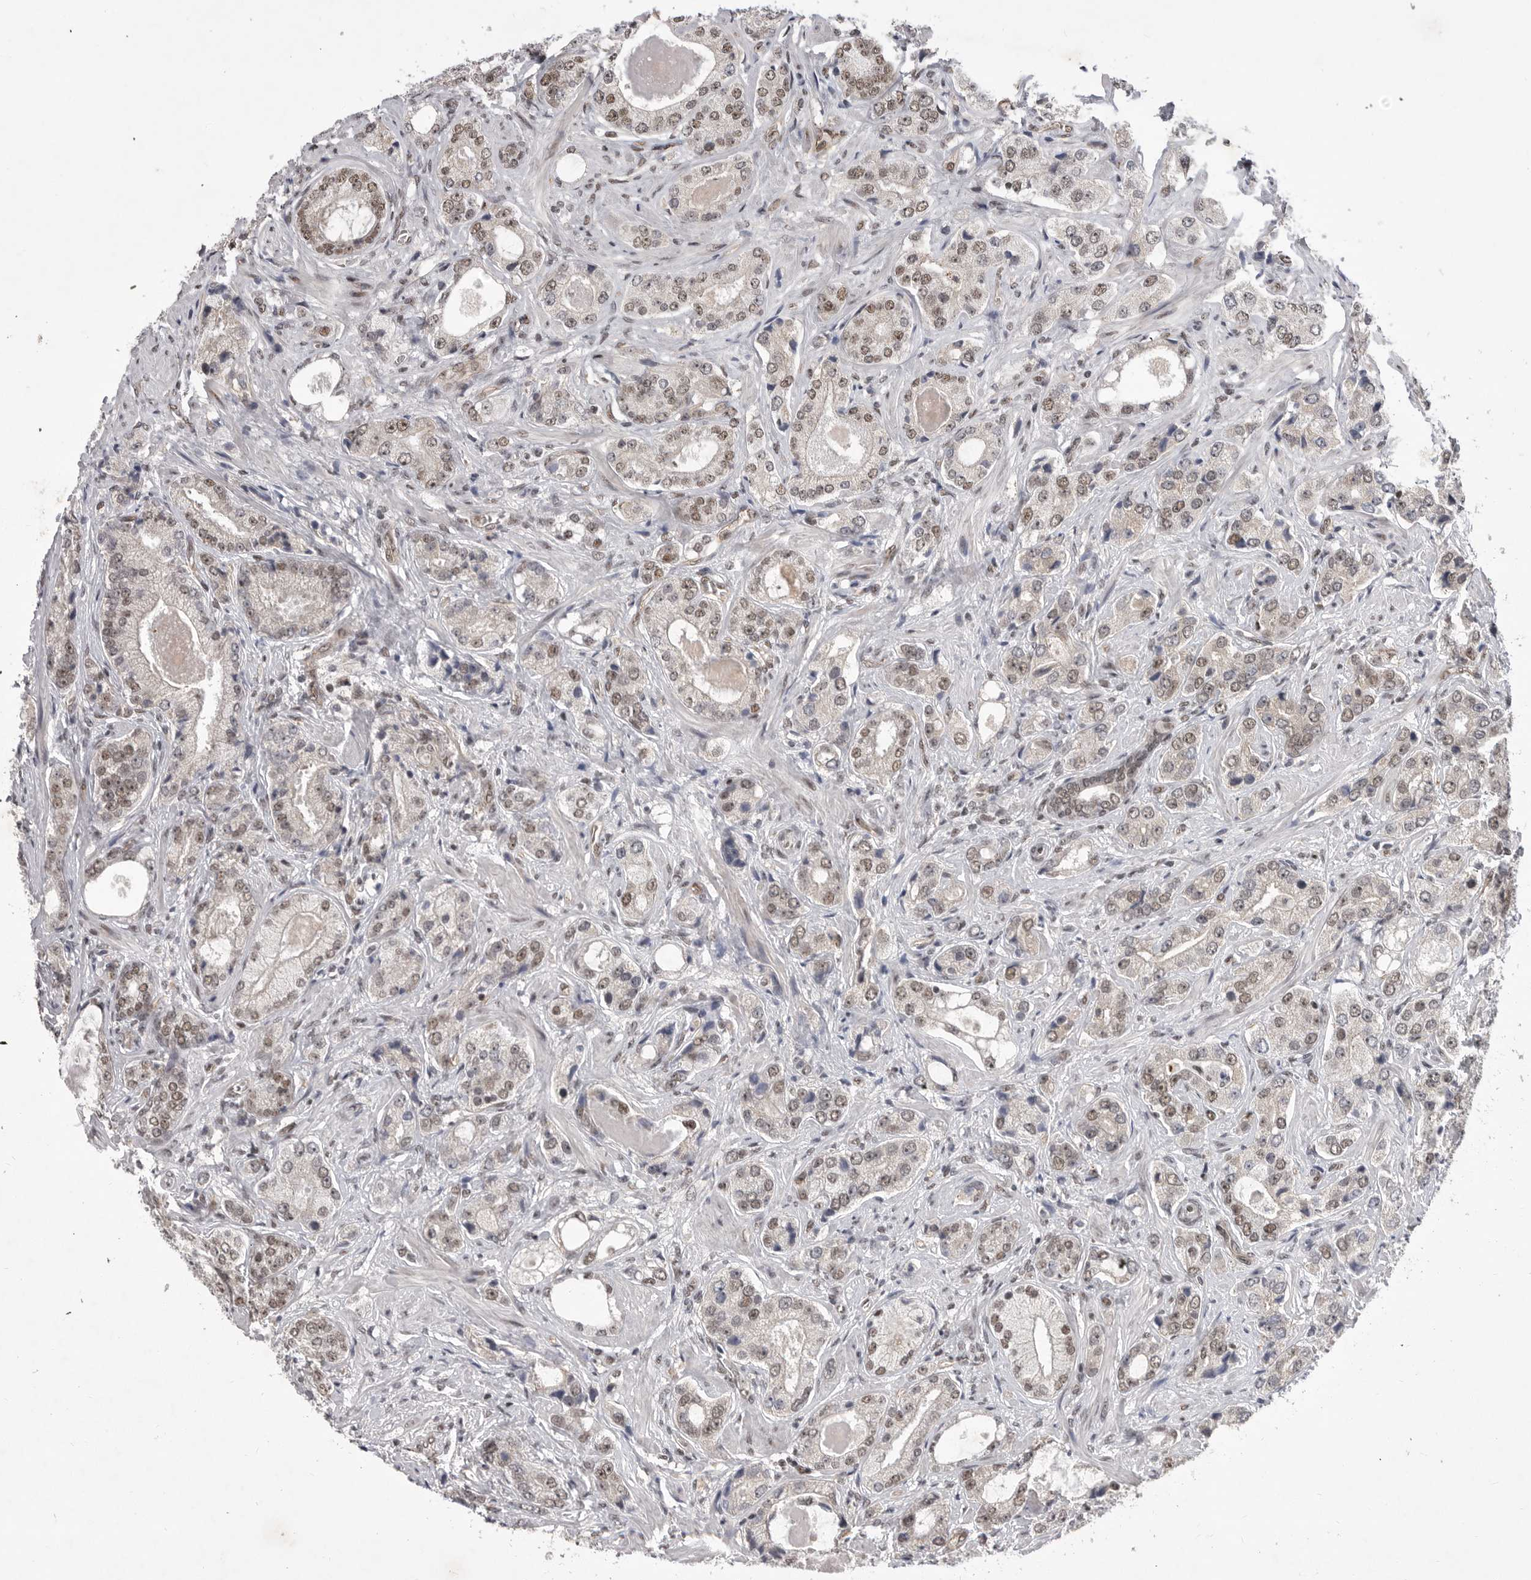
{"staining": {"intensity": "moderate", "quantity": ">75%", "location": "nuclear"}, "tissue": "prostate cancer", "cell_type": "Tumor cells", "image_type": "cancer", "snomed": [{"axis": "morphology", "description": "Normal tissue, NOS"}, {"axis": "morphology", "description": "Adenocarcinoma, High grade"}, {"axis": "topography", "description": "Prostate"}, {"axis": "topography", "description": "Peripheral nerve tissue"}], "caption": "A brown stain highlights moderate nuclear expression of a protein in prostate cancer tumor cells.", "gene": "PPP1R8", "patient": {"sex": "male", "age": 59}}